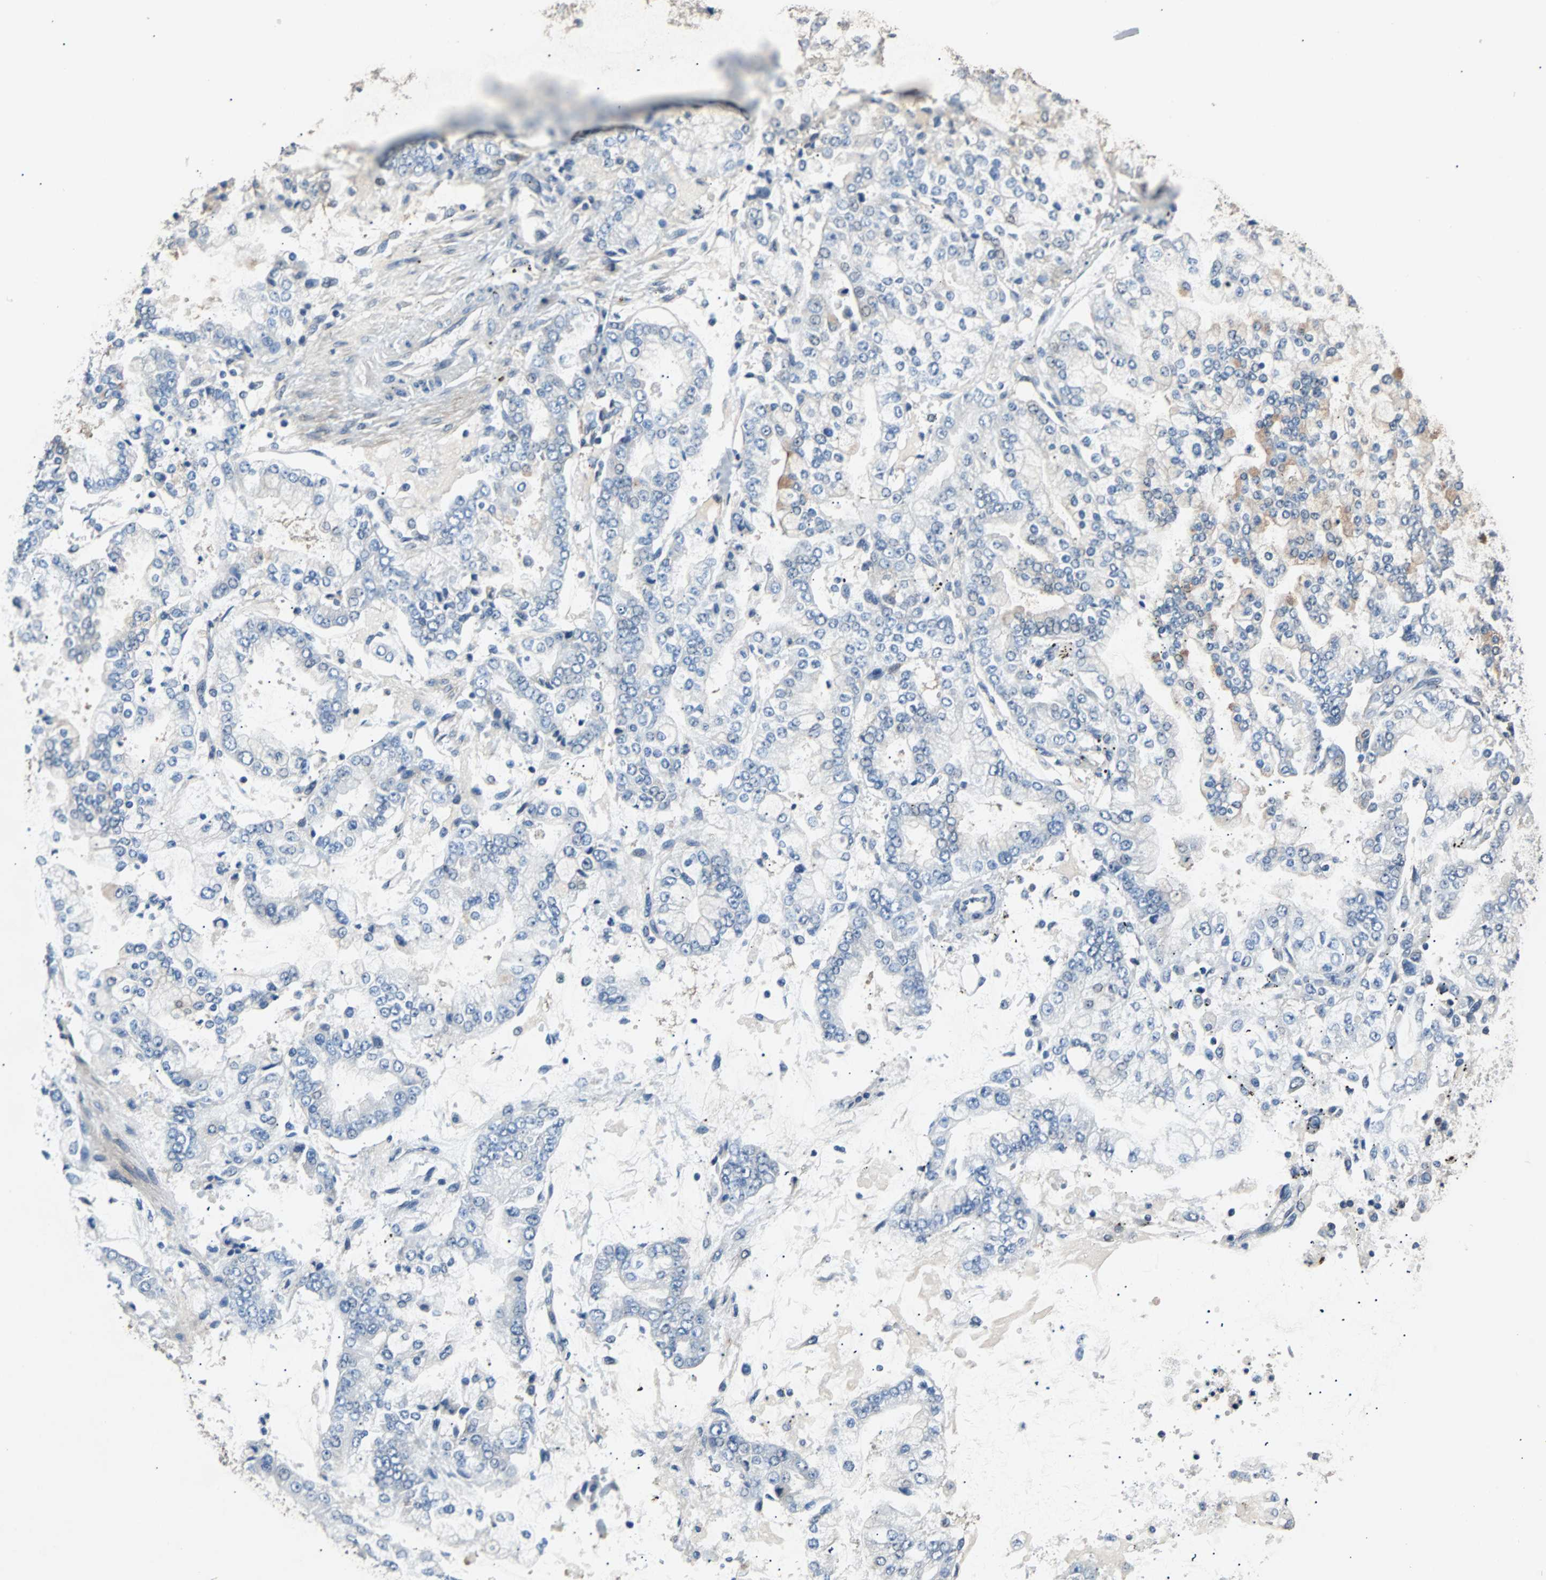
{"staining": {"intensity": "negative", "quantity": "none", "location": "none"}, "tissue": "stomach cancer", "cell_type": "Tumor cells", "image_type": "cancer", "snomed": [{"axis": "morphology", "description": "Adenocarcinoma, NOS"}, {"axis": "topography", "description": "Stomach"}], "caption": "The histopathology image displays no staining of tumor cells in stomach cancer (adenocarcinoma).", "gene": "PRDX6", "patient": {"sex": "male", "age": 76}}